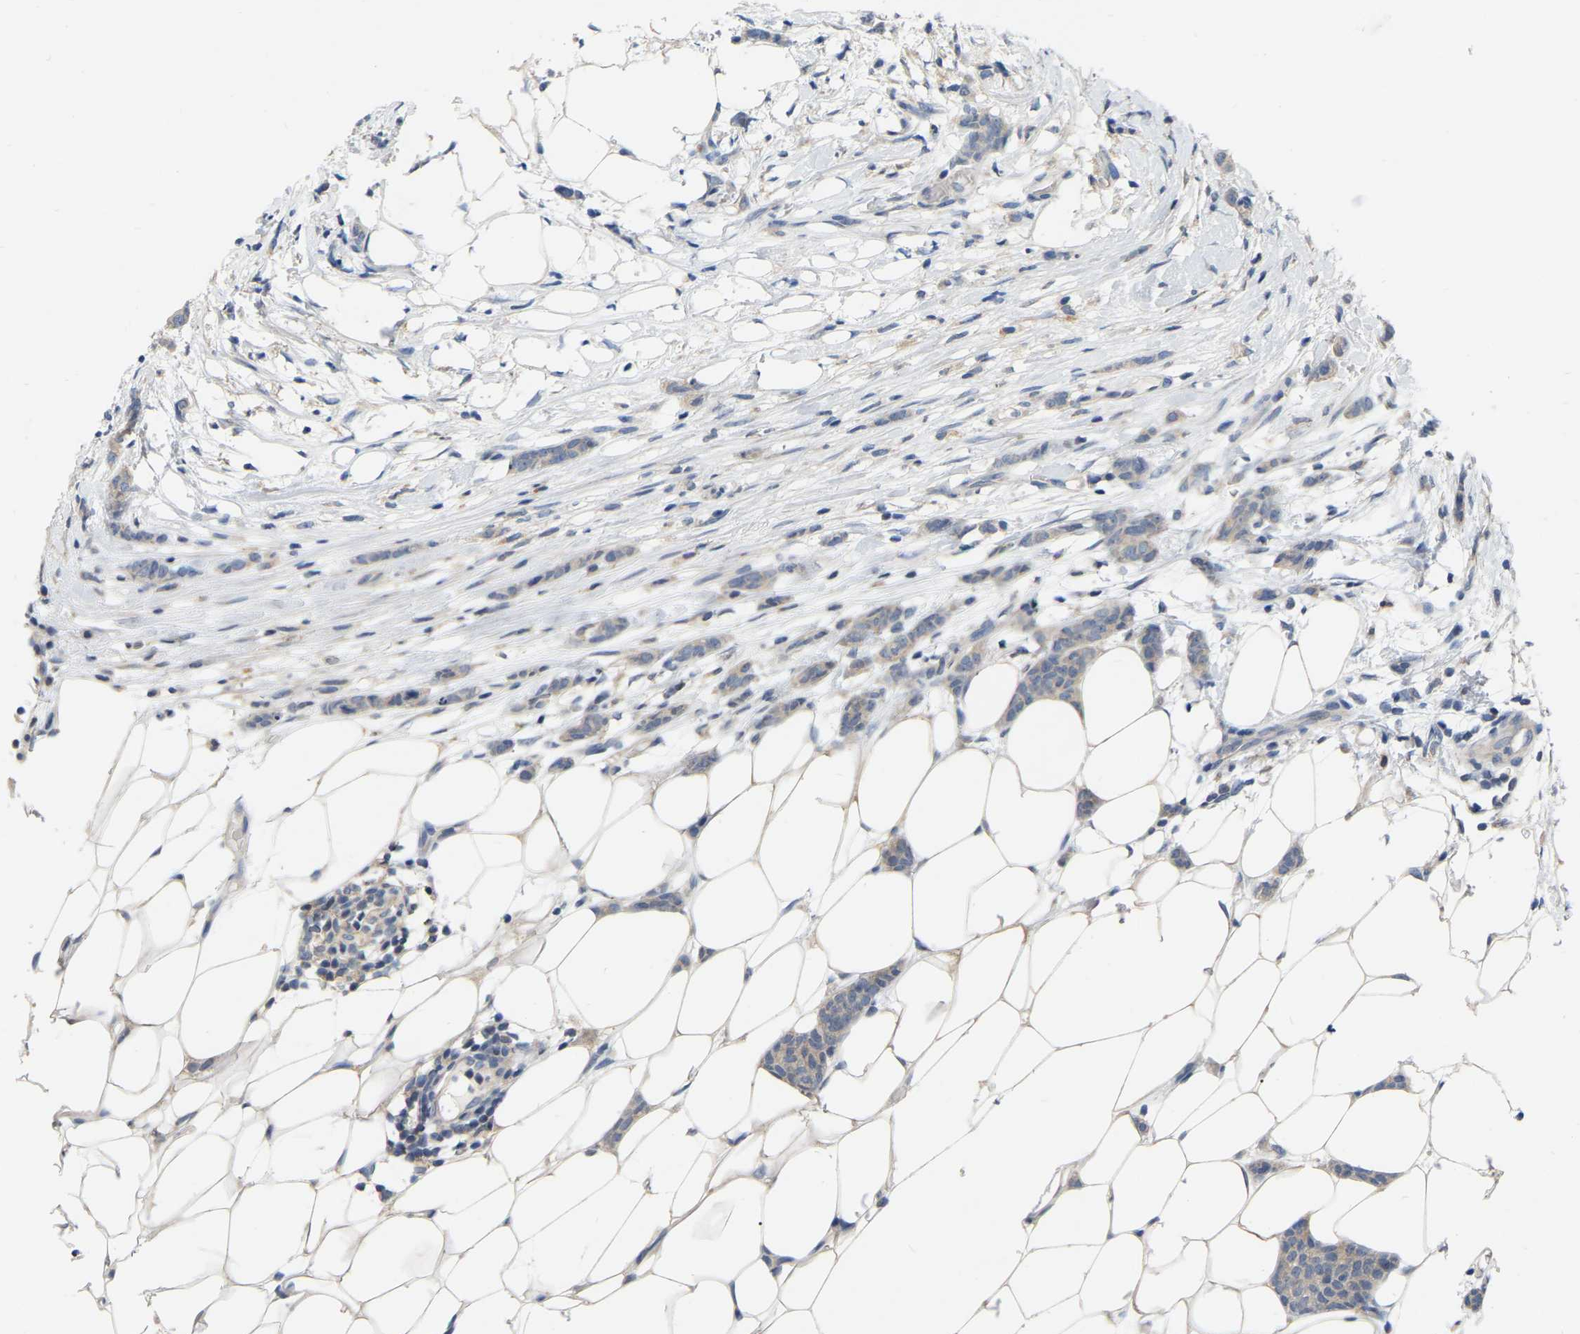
{"staining": {"intensity": "weak", "quantity": ">75%", "location": "cytoplasmic/membranous"}, "tissue": "breast cancer", "cell_type": "Tumor cells", "image_type": "cancer", "snomed": [{"axis": "morphology", "description": "Lobular carcinoma"}, {"axis": "topography", "description": "Skin"}, {"axis": "topography", "description": "Breast"}], "caption": "An IHC image of neoplastic tissue is shown. Protein staining in brown highlights weak cytoplasmic/membranous positivity in breast lobular carcinoma within tumor cells.", "gene": "WIPI2", "patient": {"sex": "female", "age": 46}}